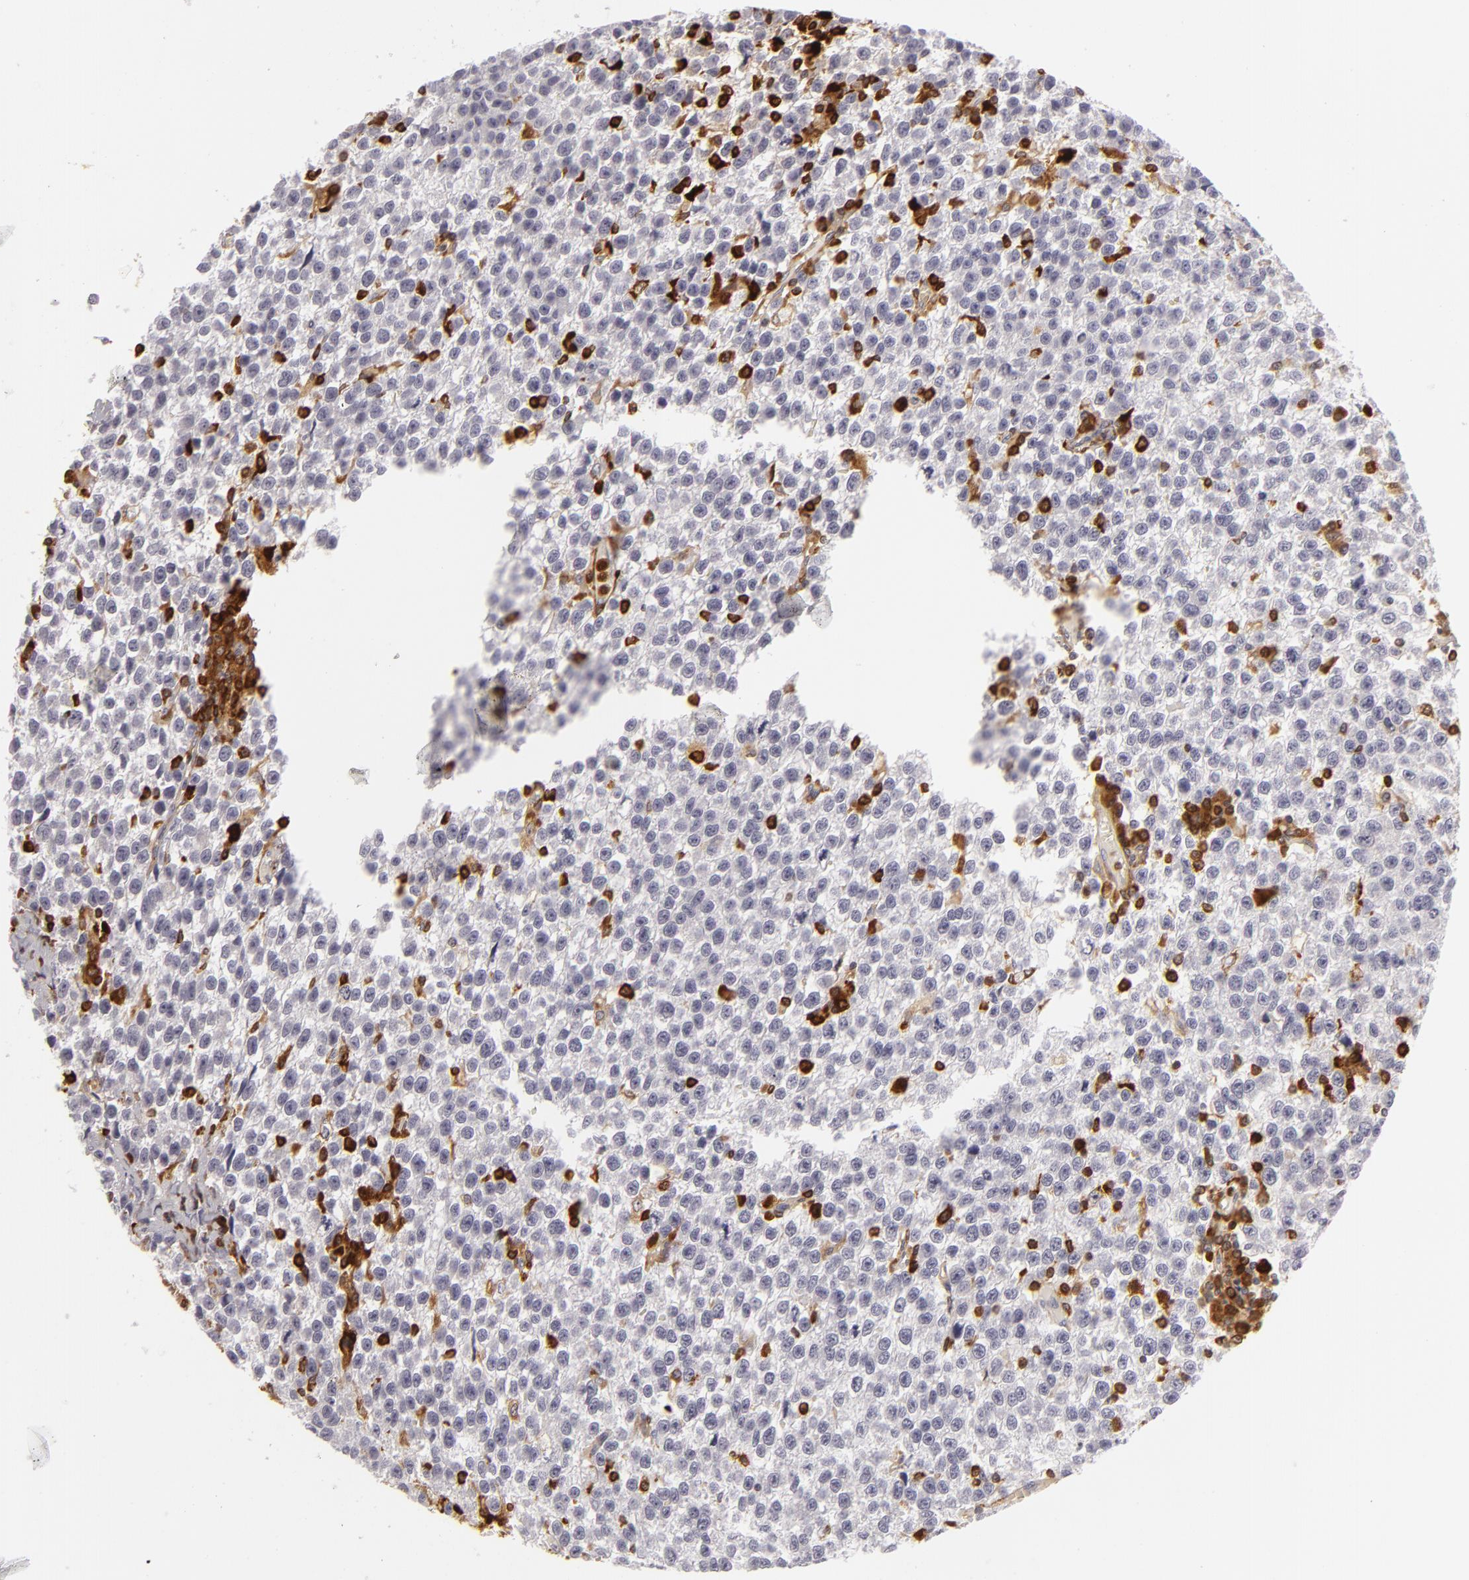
{"staining": {"intensity": "negative", "quantity": "none", "location": "none"}, "tissue": "testis cancer", "cell_type": "Tumor cells", "image_type": "cancer", "snomed": [{"axis": "morphology", "description": "Seminoma, NOS"}, {"axis": "topography", "description": "Testis"}], "caption": "There is no significant expression in tumor cells of testis seminoma. (DAB (3,3'-diaminobenzidine) IHC visualized using brightfield microscopy, high magnification).", "gene": "APOBEC3G", "patient": {"sex": "male", "age": 35}}